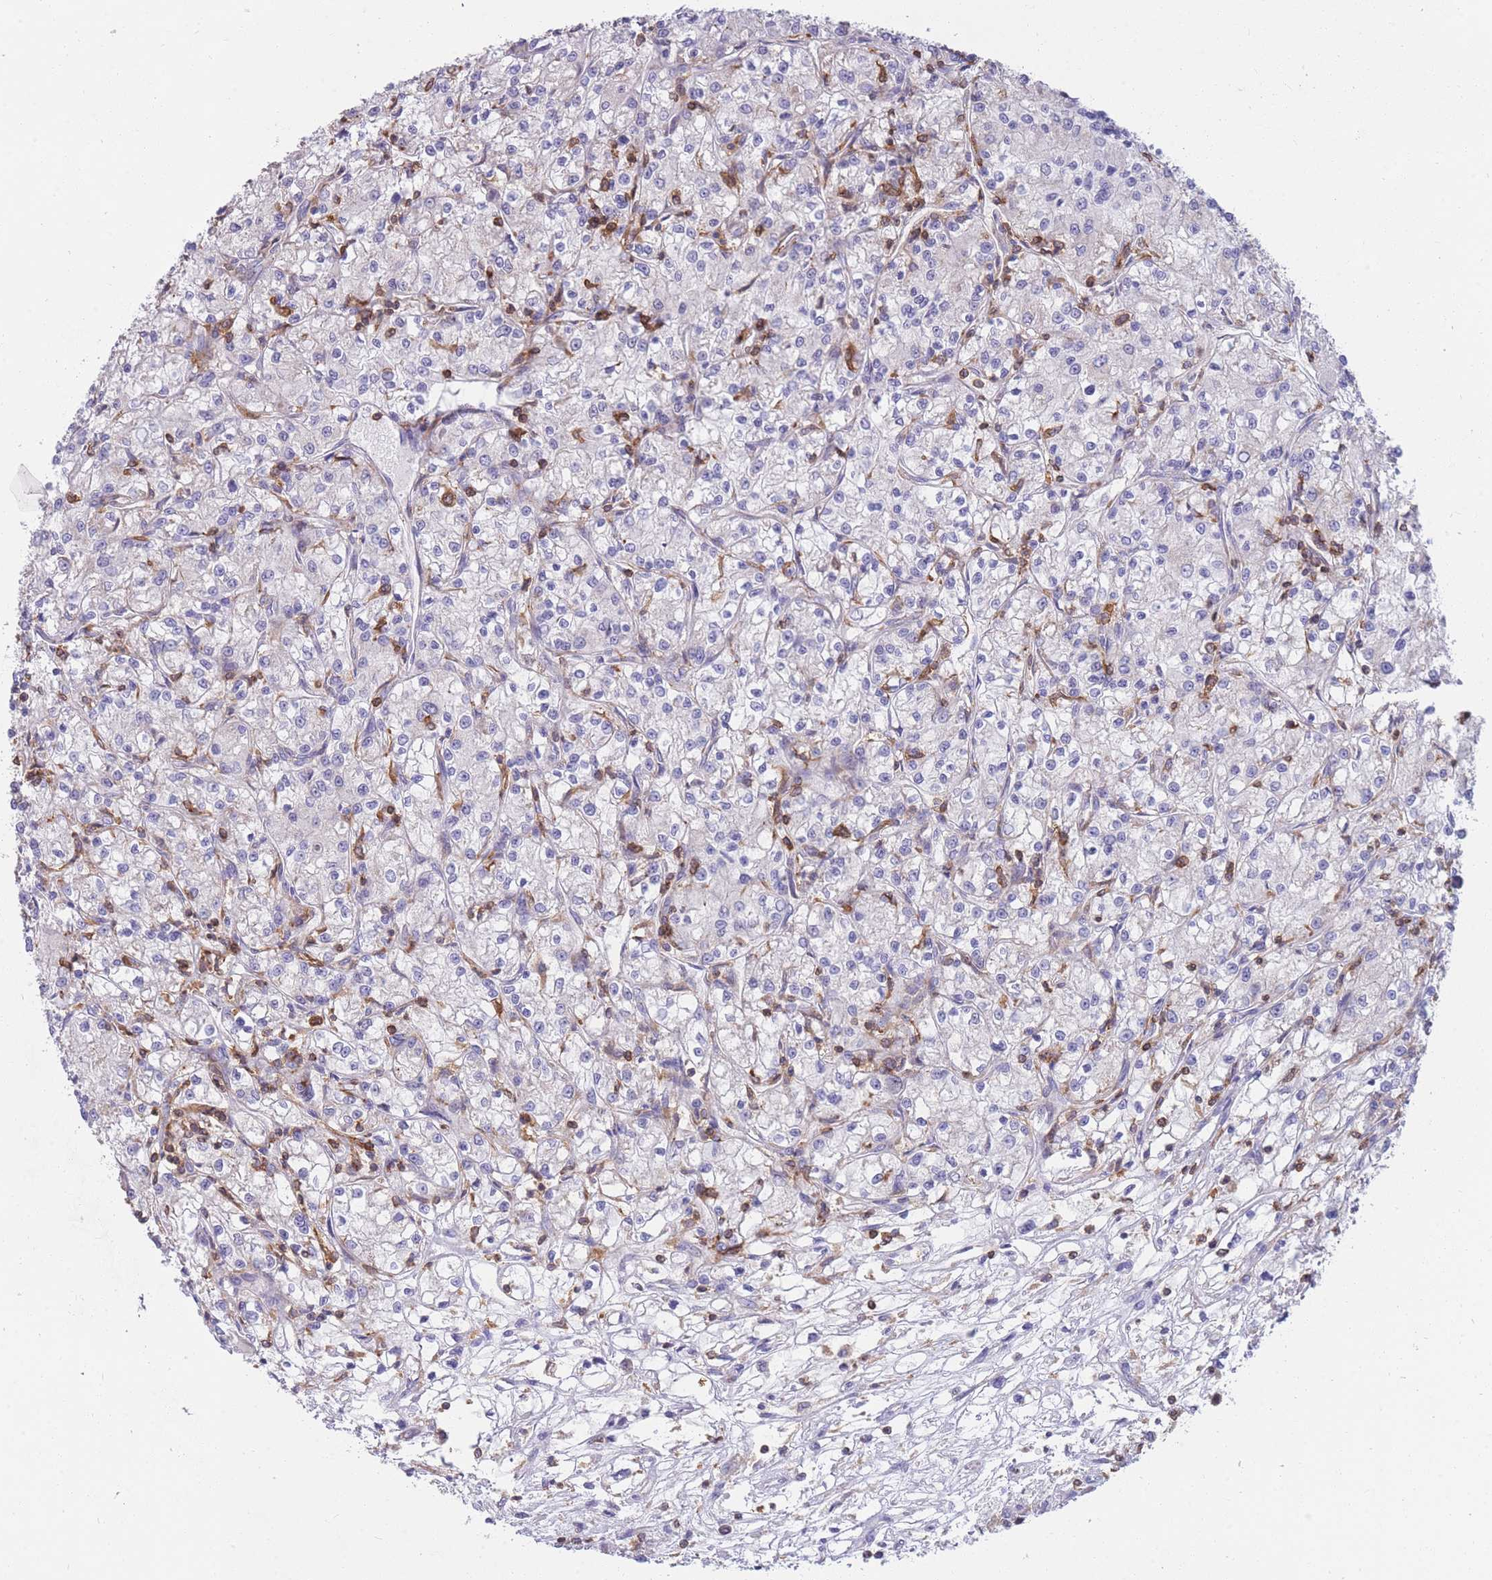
{"staining": {"intensity": "negative", "quantity": "none", "location": "none"}, "tissue": "renal cancer", "cell_type": "Tumor cells", "image_type": "cancer", "snomed": [{"axis": "morphology", "description": "Adenocarcinoma, NOS"}, {"axis": "topography", "description": "Kidney"}], "caption": "DAB immunohistochemical staining of adenocarcinoma (renal) displays no significant positivity in tumor cells. (Stains: DAB (3,3'-diaminobenzidine) IHC with hematoxylin counter stain, Microscopy: brightfield microscopy at high magnification).", "gene": "MRPL54", "patient": {"sex": "female", "age": 59}}